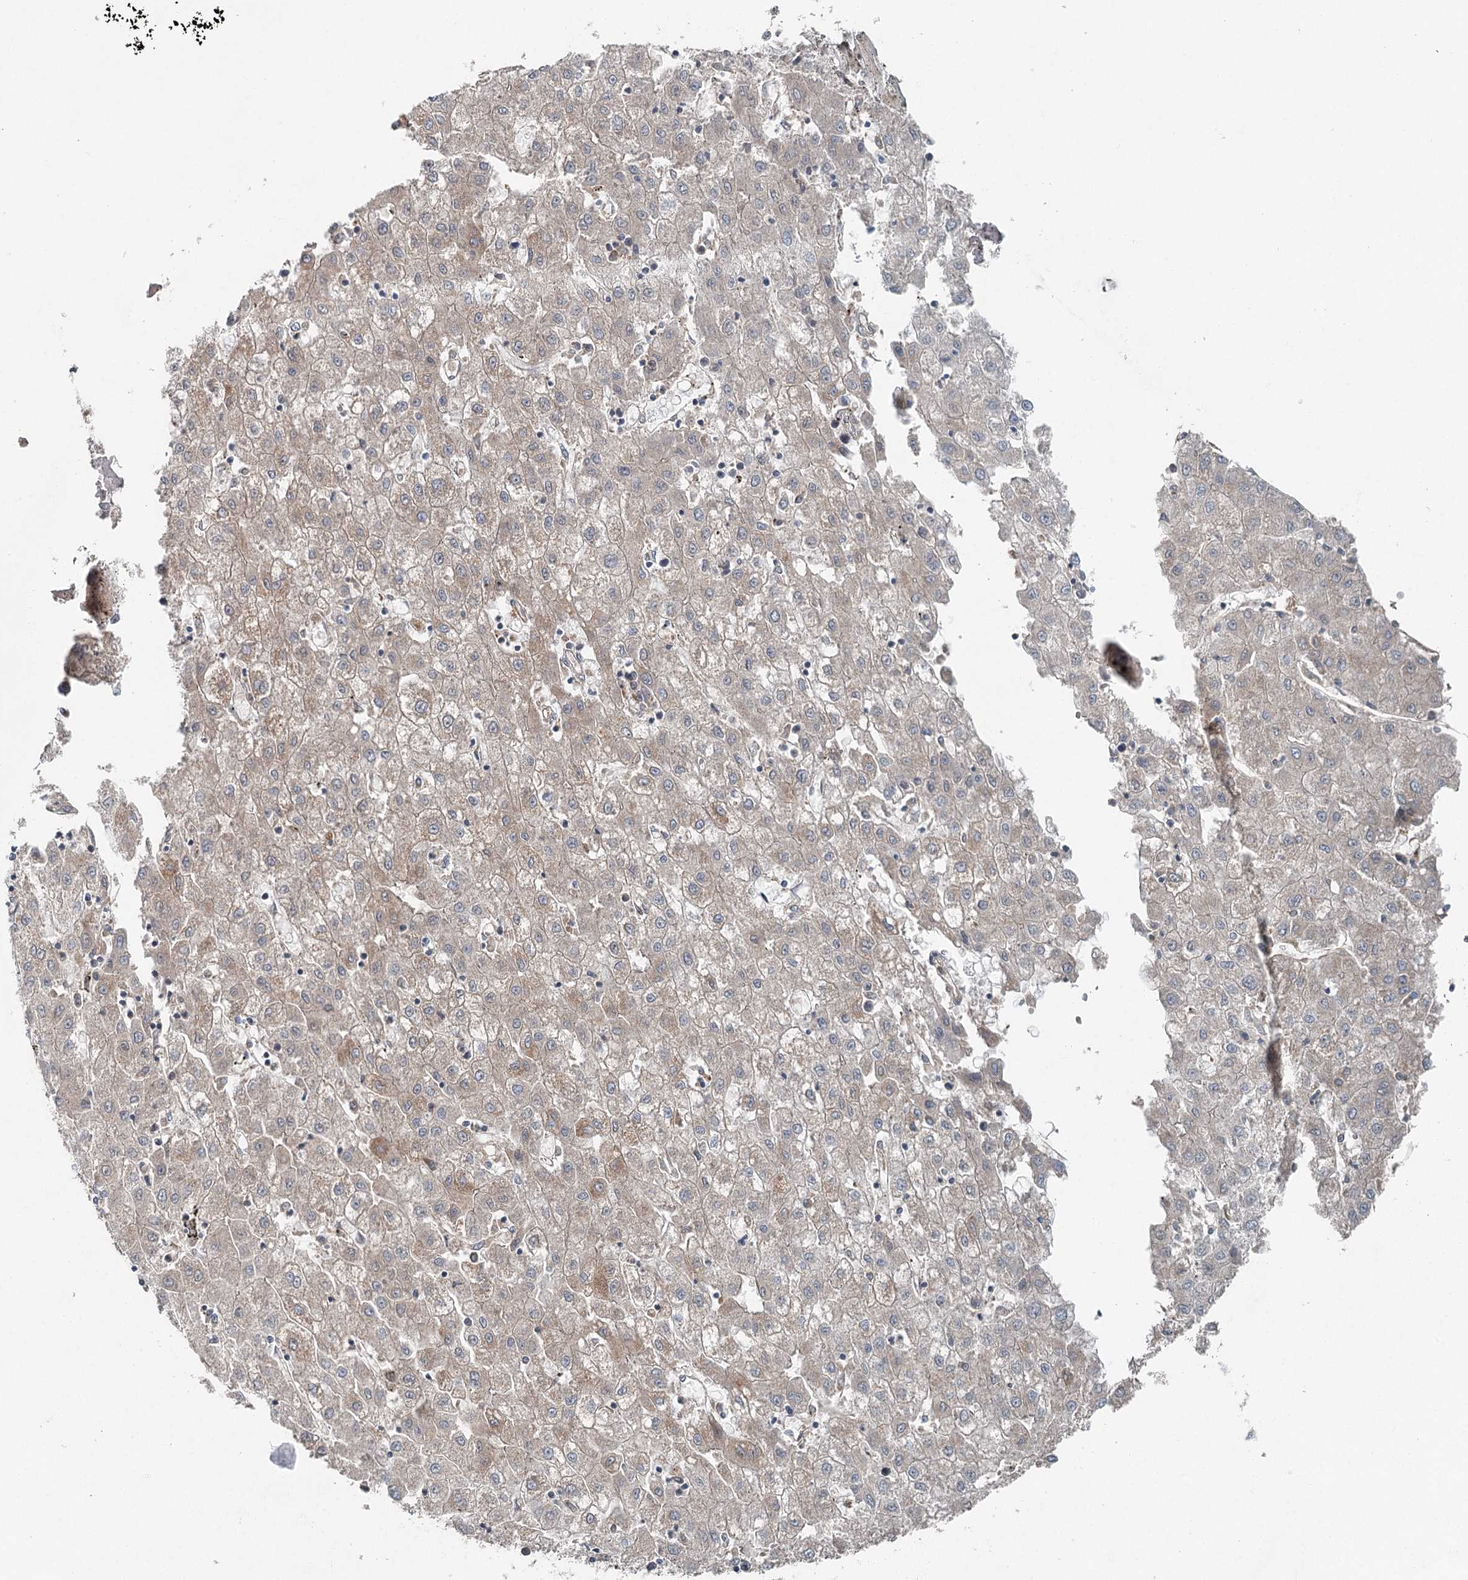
{"staining": {"intensity": "weak", "quantity": "25%-75%", "location": "cytoplasmic/membranous"}, "tissue": "liver cancer", "cell_type": "Tumor cells", "image_type": "cancer", "snomed": [{"axis": "morphology", "description": "Carcinoma, Hepatocellular, NOS"}, {"axis": "topography", "description": "Liver"}], "caption": "Liver cancer was stained to show a protein in brown. There is low levels of weak cytoplasmic/membranous staining in about 25%-75% of tumor cells.", "gene": "SKIC3", "patient": {"sex": "male", "age": 72}}